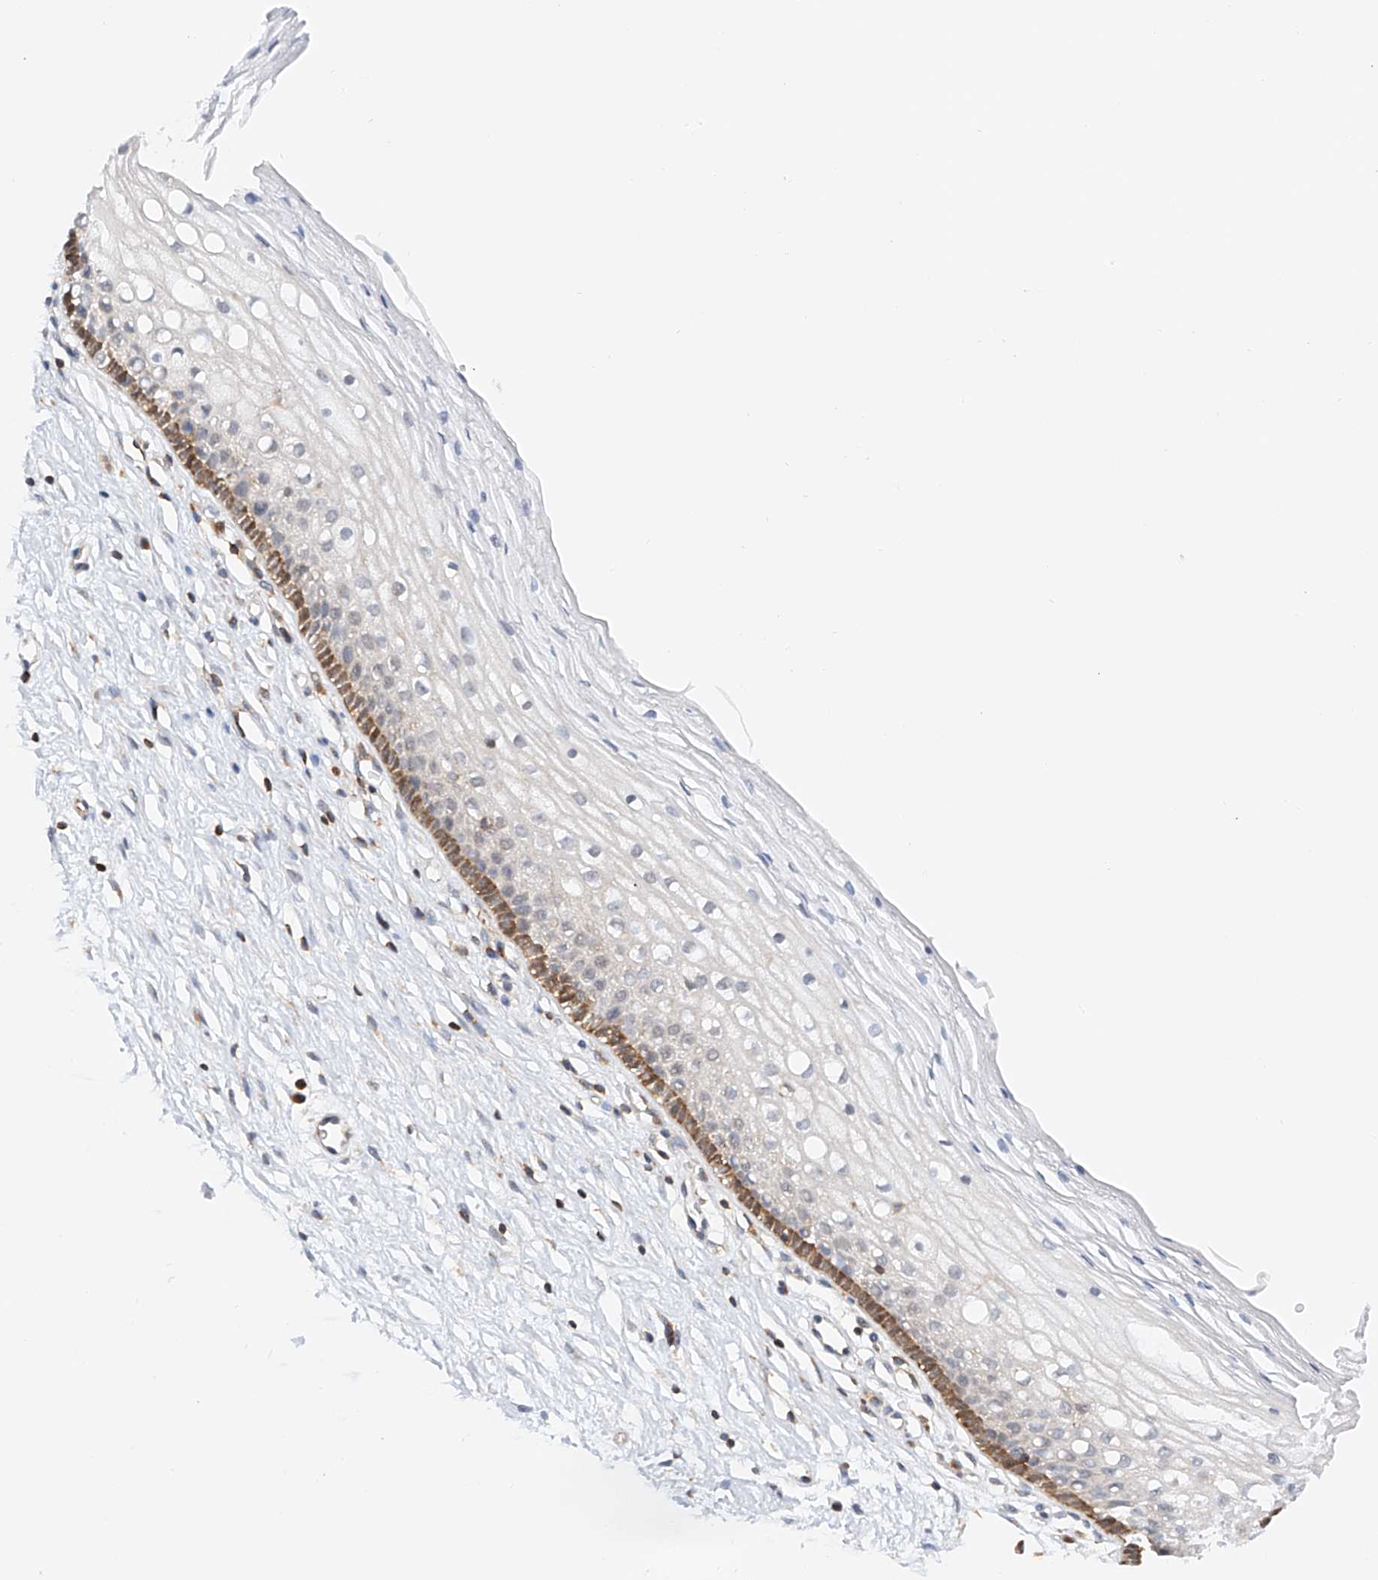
{"staining": {"intensity": "weak", "quantity": "<25%", "location": "cytoplasmic/membranous"}, "tissue": "cervix", "cell_type": "Glandular cells", "image_type": "normal", "snomed": [{"axis": "morphology", "description": "Normal tissue, NOS"}, {"axis": "topography", "description": "Cervix"}], "caption": "Cervix was stained to show a protein in brown. There is no significant staining in glandular cells. (Brightfield microscopy of DAB (3,3'-diaminobenzidine) immunohistochemistry at high magnification).", "gene": "MFN2", "patient": {"sex": "female", "age": 27}}